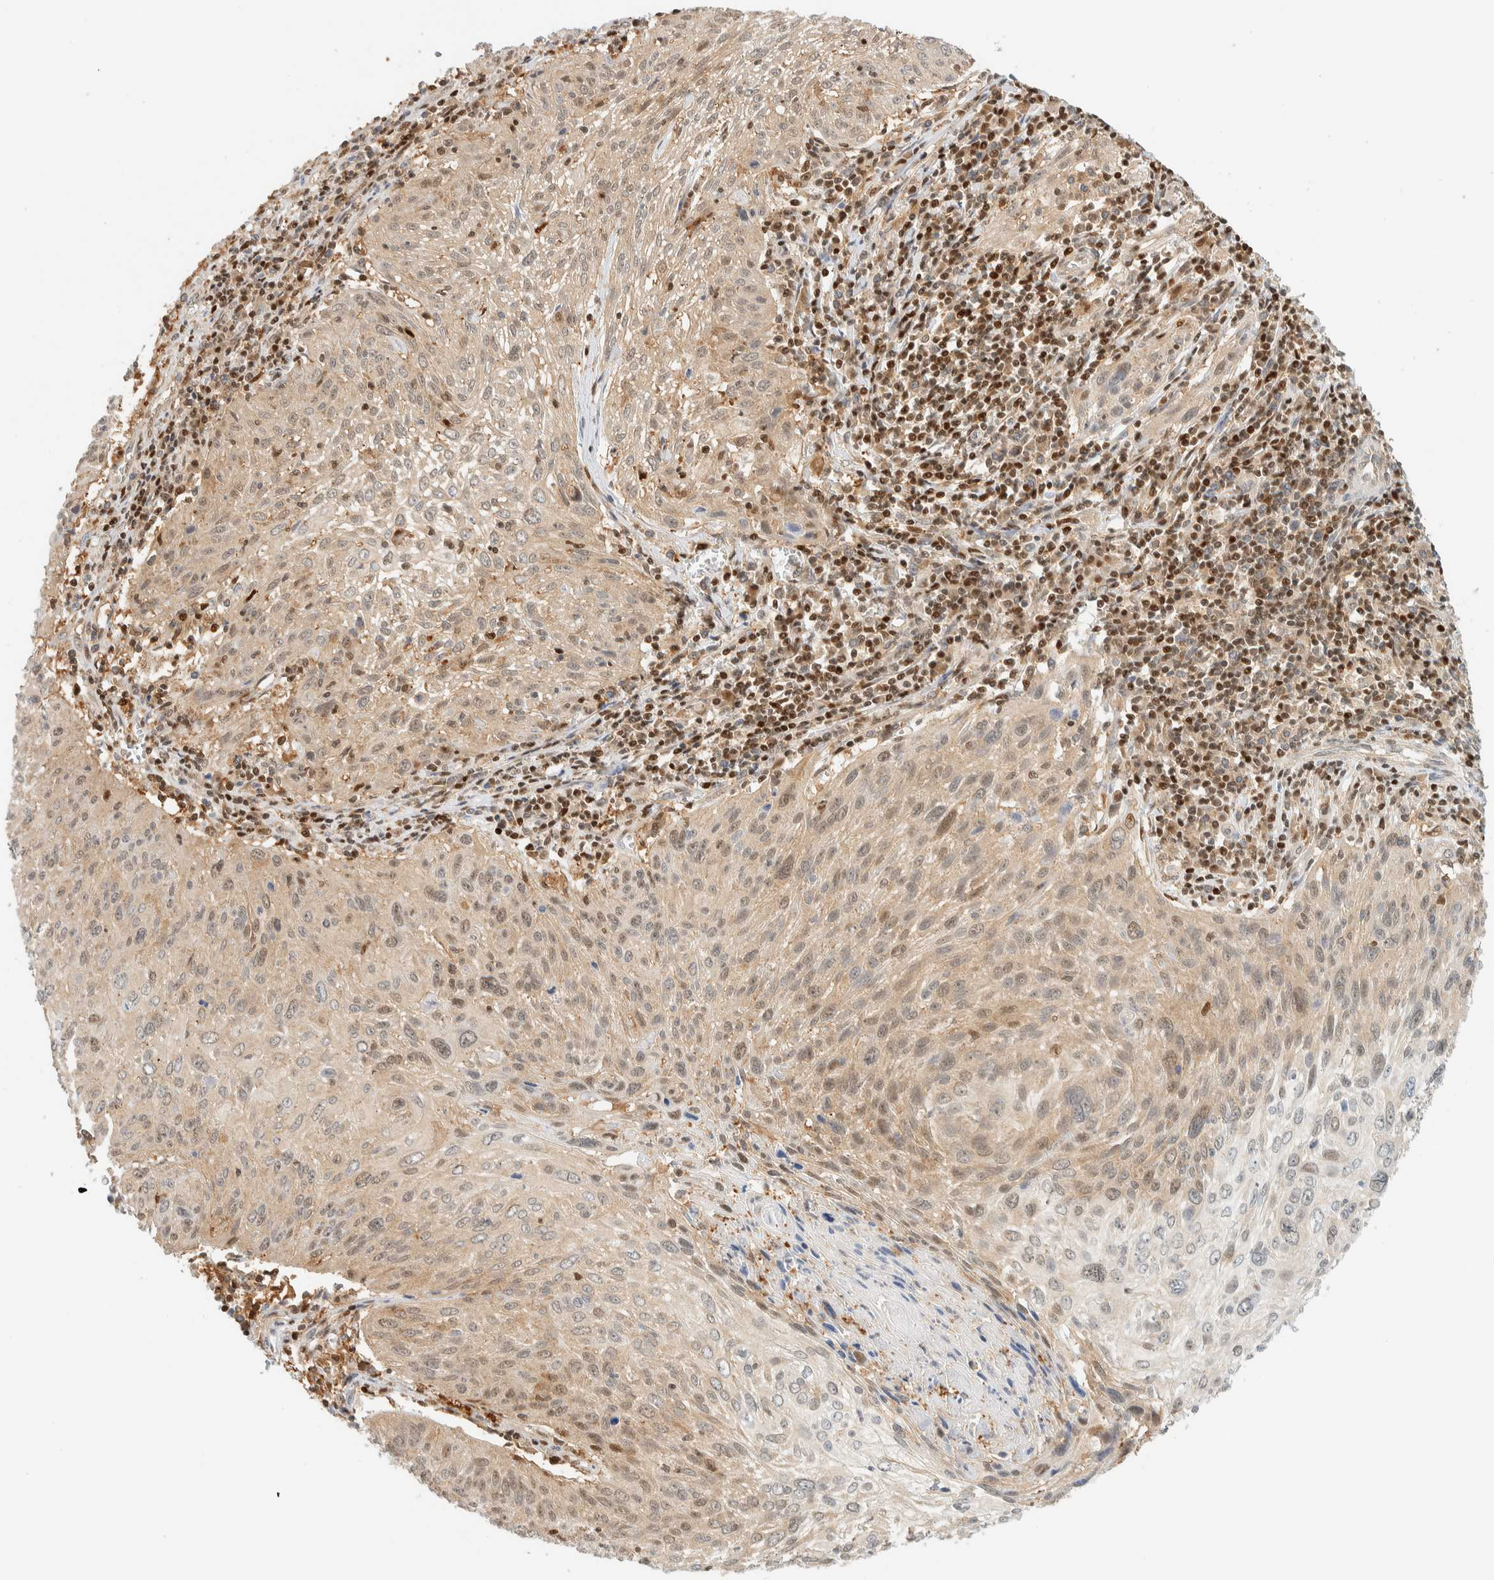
{"staining": {"intensity": "weak", "quantity": "25%-75%", "location": "cytoplasmic/membranous,nuclear"}, "tissue": "cervical cancer", "cell_type": "Tumor cells", "image_type": "cancer", "snomed": [{"axis": "morphology", "description": "Squamous cell carcinoma, NOS"}, {"axis": "topography", "description": "Cervix"}], "caption": "Human cervical squamous cell carcinoma stained with a protein marker reveals weak staining in tumor cells.", "gene": "ZBTB37", "patient": {"sex": "female", "age": 51}}